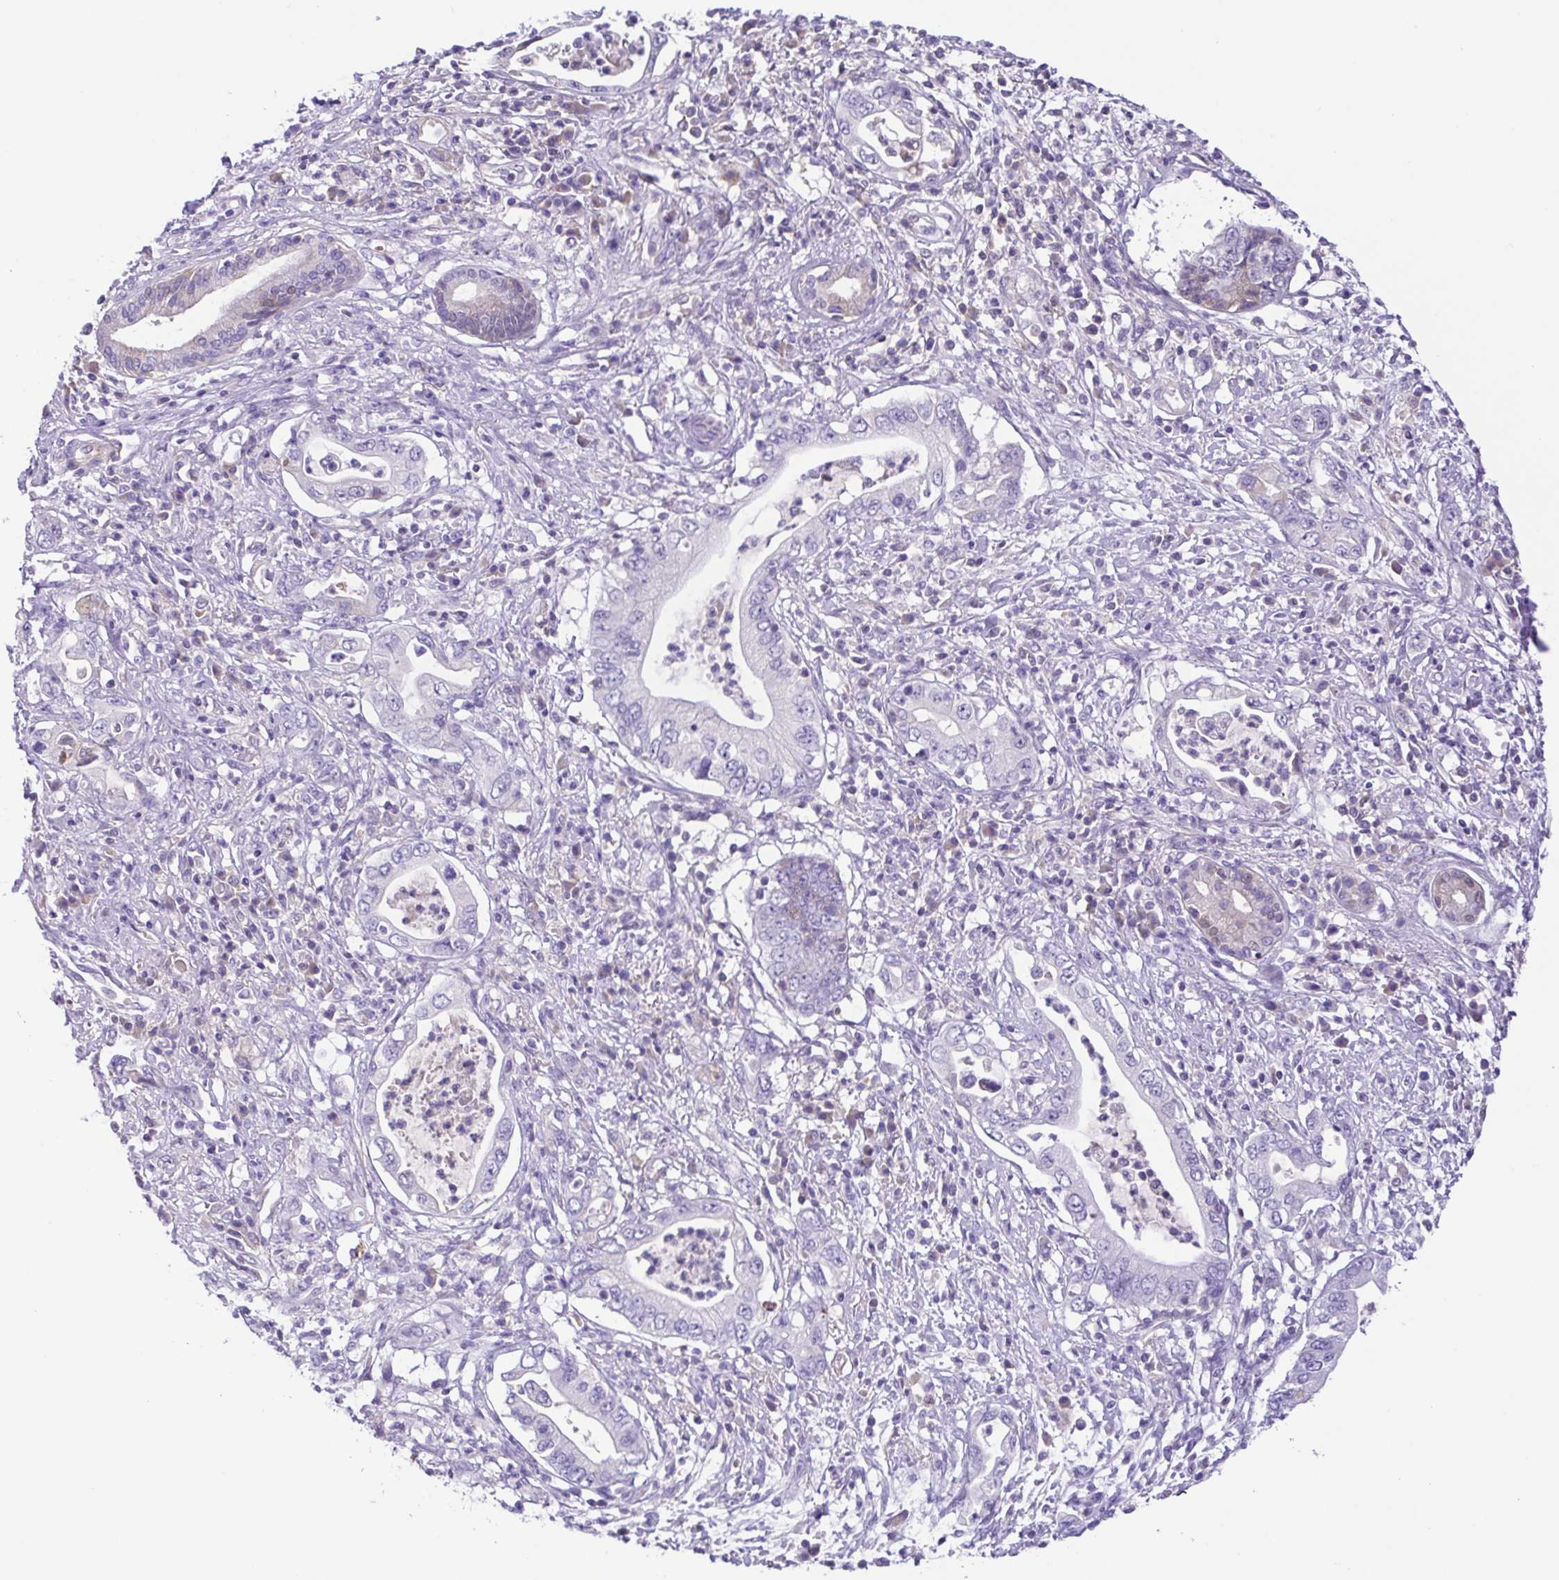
{"staining": {"intensity": "negative", "quantity": "none", "location": "none"}, "tissue": "pancreatic cancer", "cell_type": "Tumor cells", "image_type": "cancer", "snomed": [{"axis": "morphology", "description": "Adenocarcinoma, NOS"}, {"axis": "topography", "description": "Pancreas"}], "caption": "High magnification brightfield microscopy of adenocarcinoma (pancreatic) stained with DAB (brown) and counterstained with hematoxylin (blue): tumor cells show no significant staining.", "gene": "IGFL1", "patient": {"sex": "female", "age": 72}}